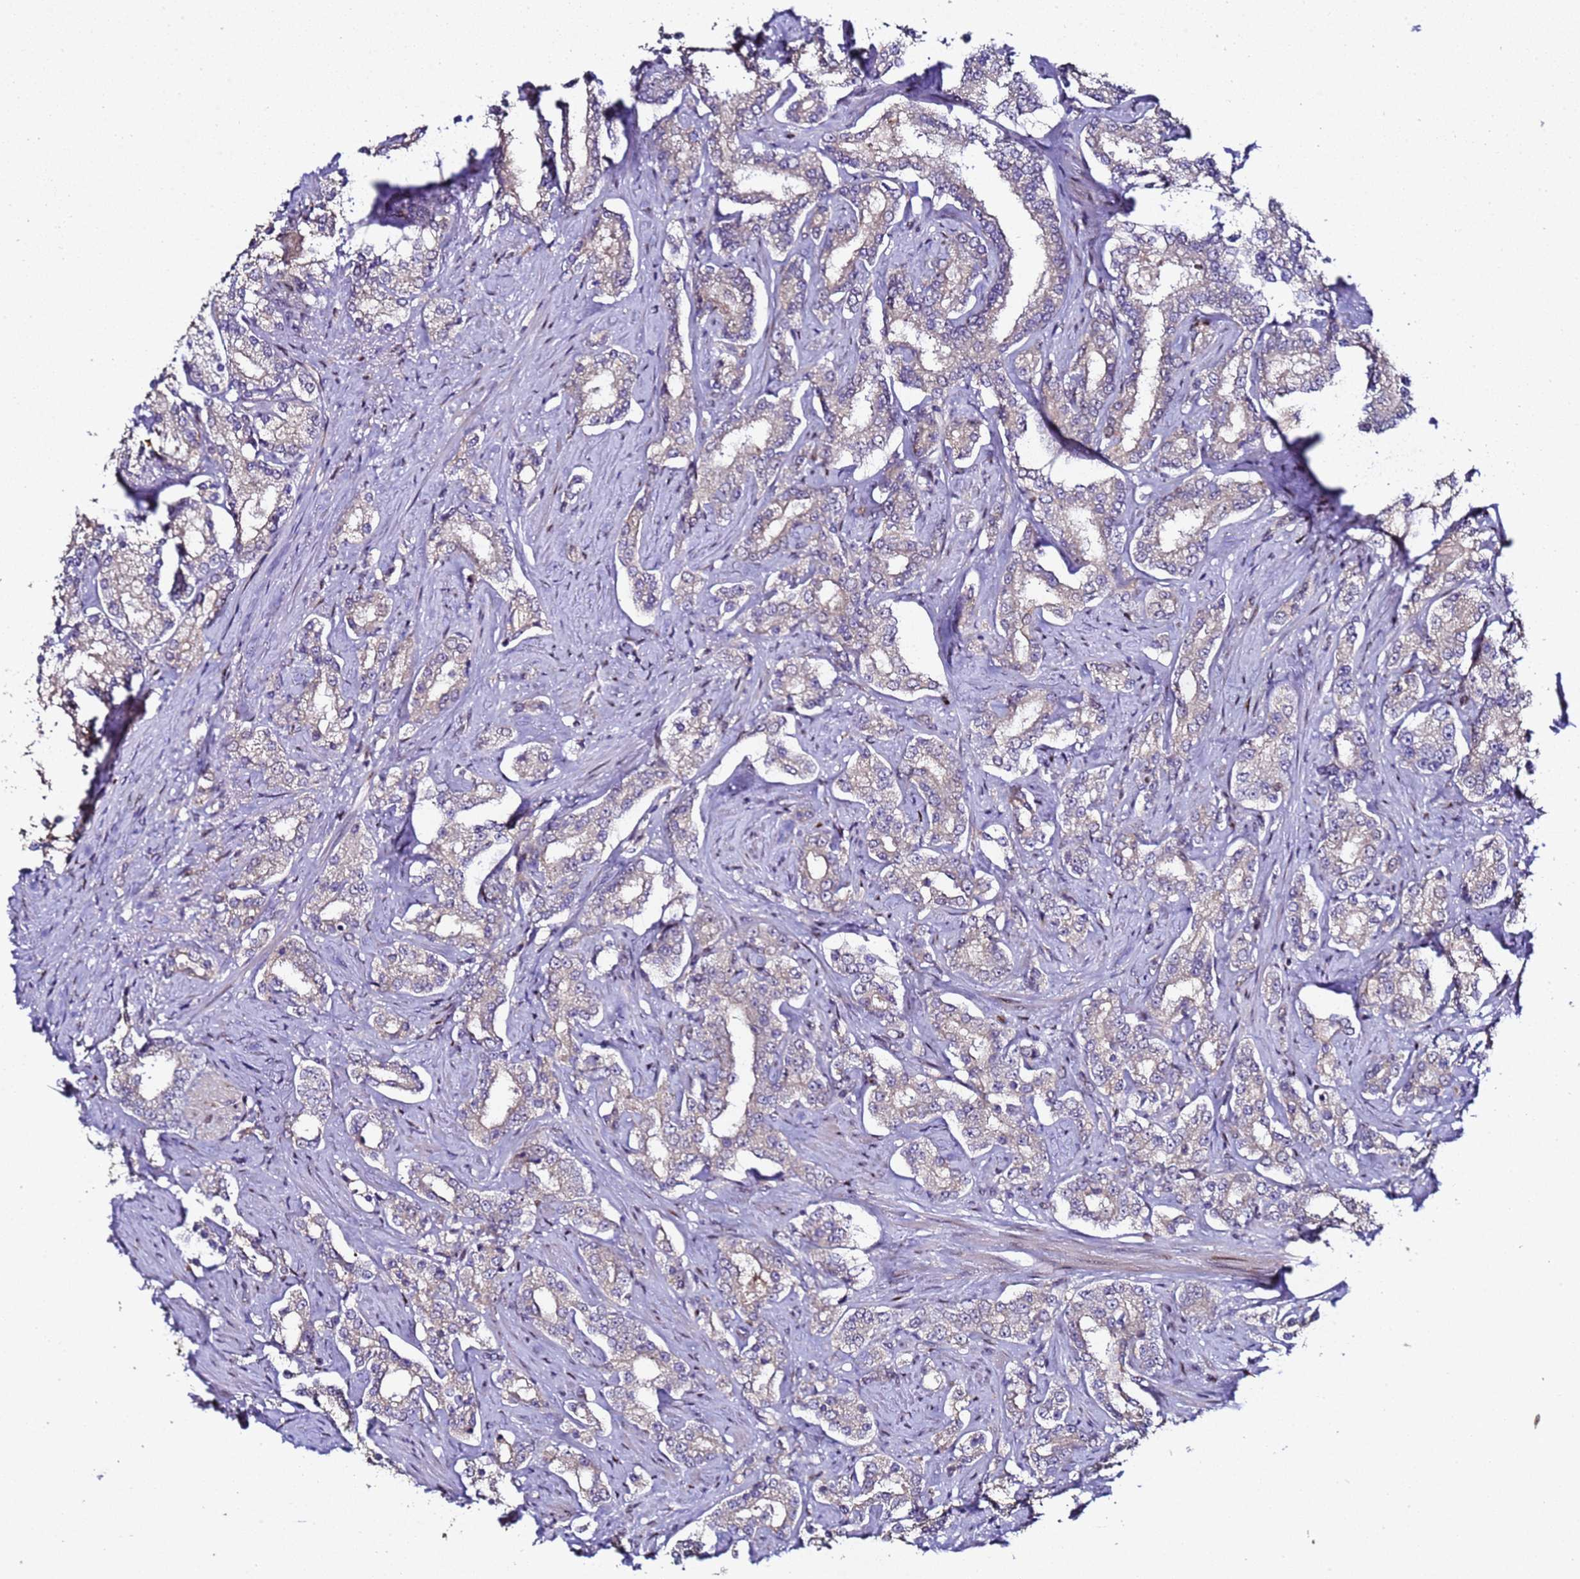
{"staining": {"intensity": "weak", "quantity": "<25%", "location": "cytoplasmic/membranous"}, "tissue": "prostate cancer", "cell_type": "Tumor cells", "image_type": "cancer", "snomed": [{"axis": "morphology", "description": "Normal tissue, NOS"}, {"axis": "morphology", "description": "Adenocarcinoma, High grade"}, {"axis": "topography", "description": "Prostate"}], "caption": "This is an immunohistochemistry (IHC) micrograph of prostate cancer. There is no staining in tumor cells.", "gene": "ALG3", "patient": {"sex": "male", "age": 83}}